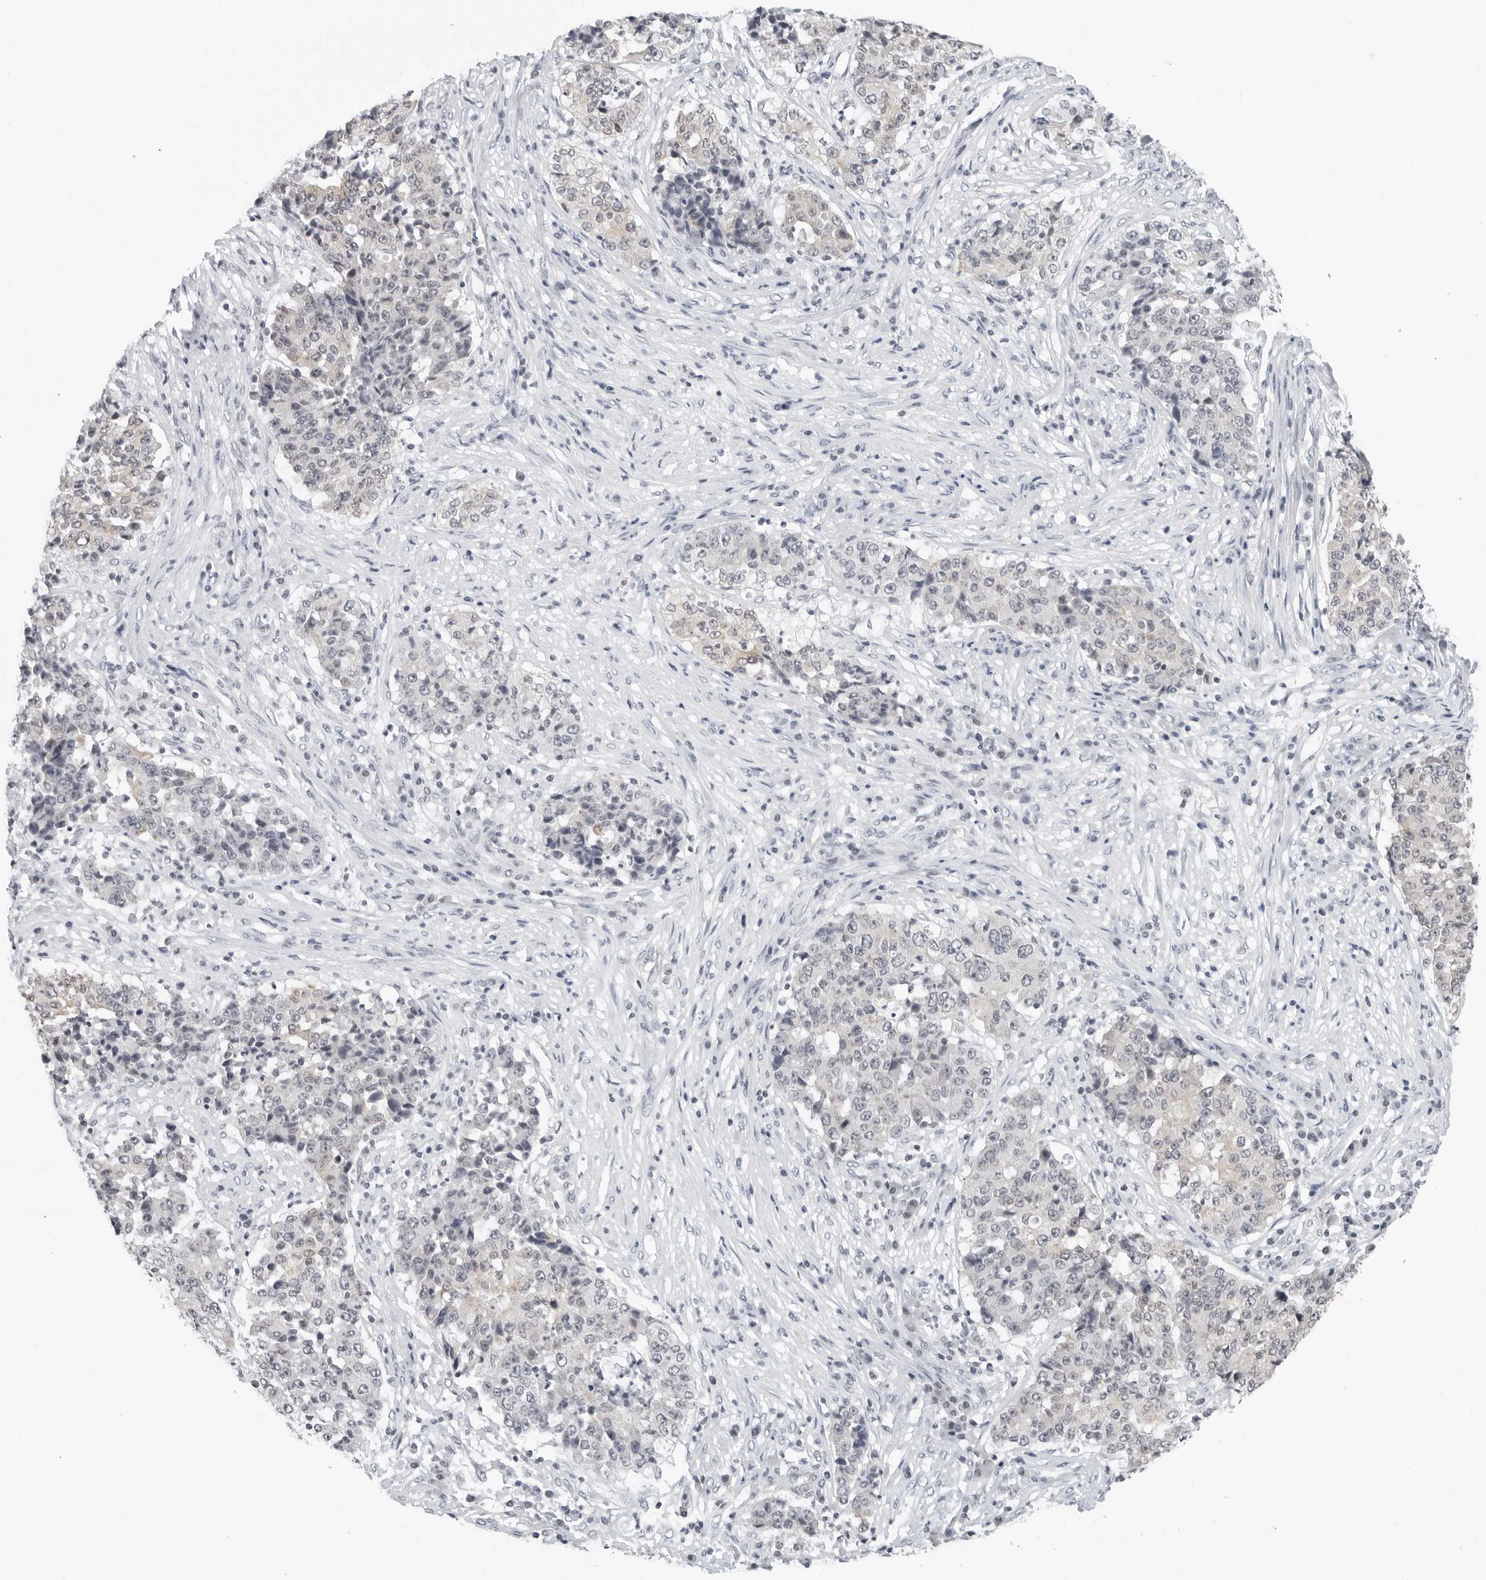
{"staining": {"intensity": "weak", "quantity": "<25%", "location": "cytoplasmic/membranous,nuclear"}, "tissue": "stomach cancer", "cell_type": "Tumor cells", "image_type": "cancer", "snomed": [{"axis": "morphology", "description": "Adenocarcinoma, NOS"}, {"axis": "topography", "description": "Stomach"}], "caption": "A high-resolution image shows immunohistochemistry staining of adenocarcinoma (stomach), which exhibits no significant expression in tumor cells. Brightfield microscopy of immunohistochemistry (IHC) stained with DAB (3,3'-diaminobenzidine) (brown) and hematoxylin (blue), captured at high magnification.", "gene": "FLG2", "patient": {"sex": "male", "age": 59}}